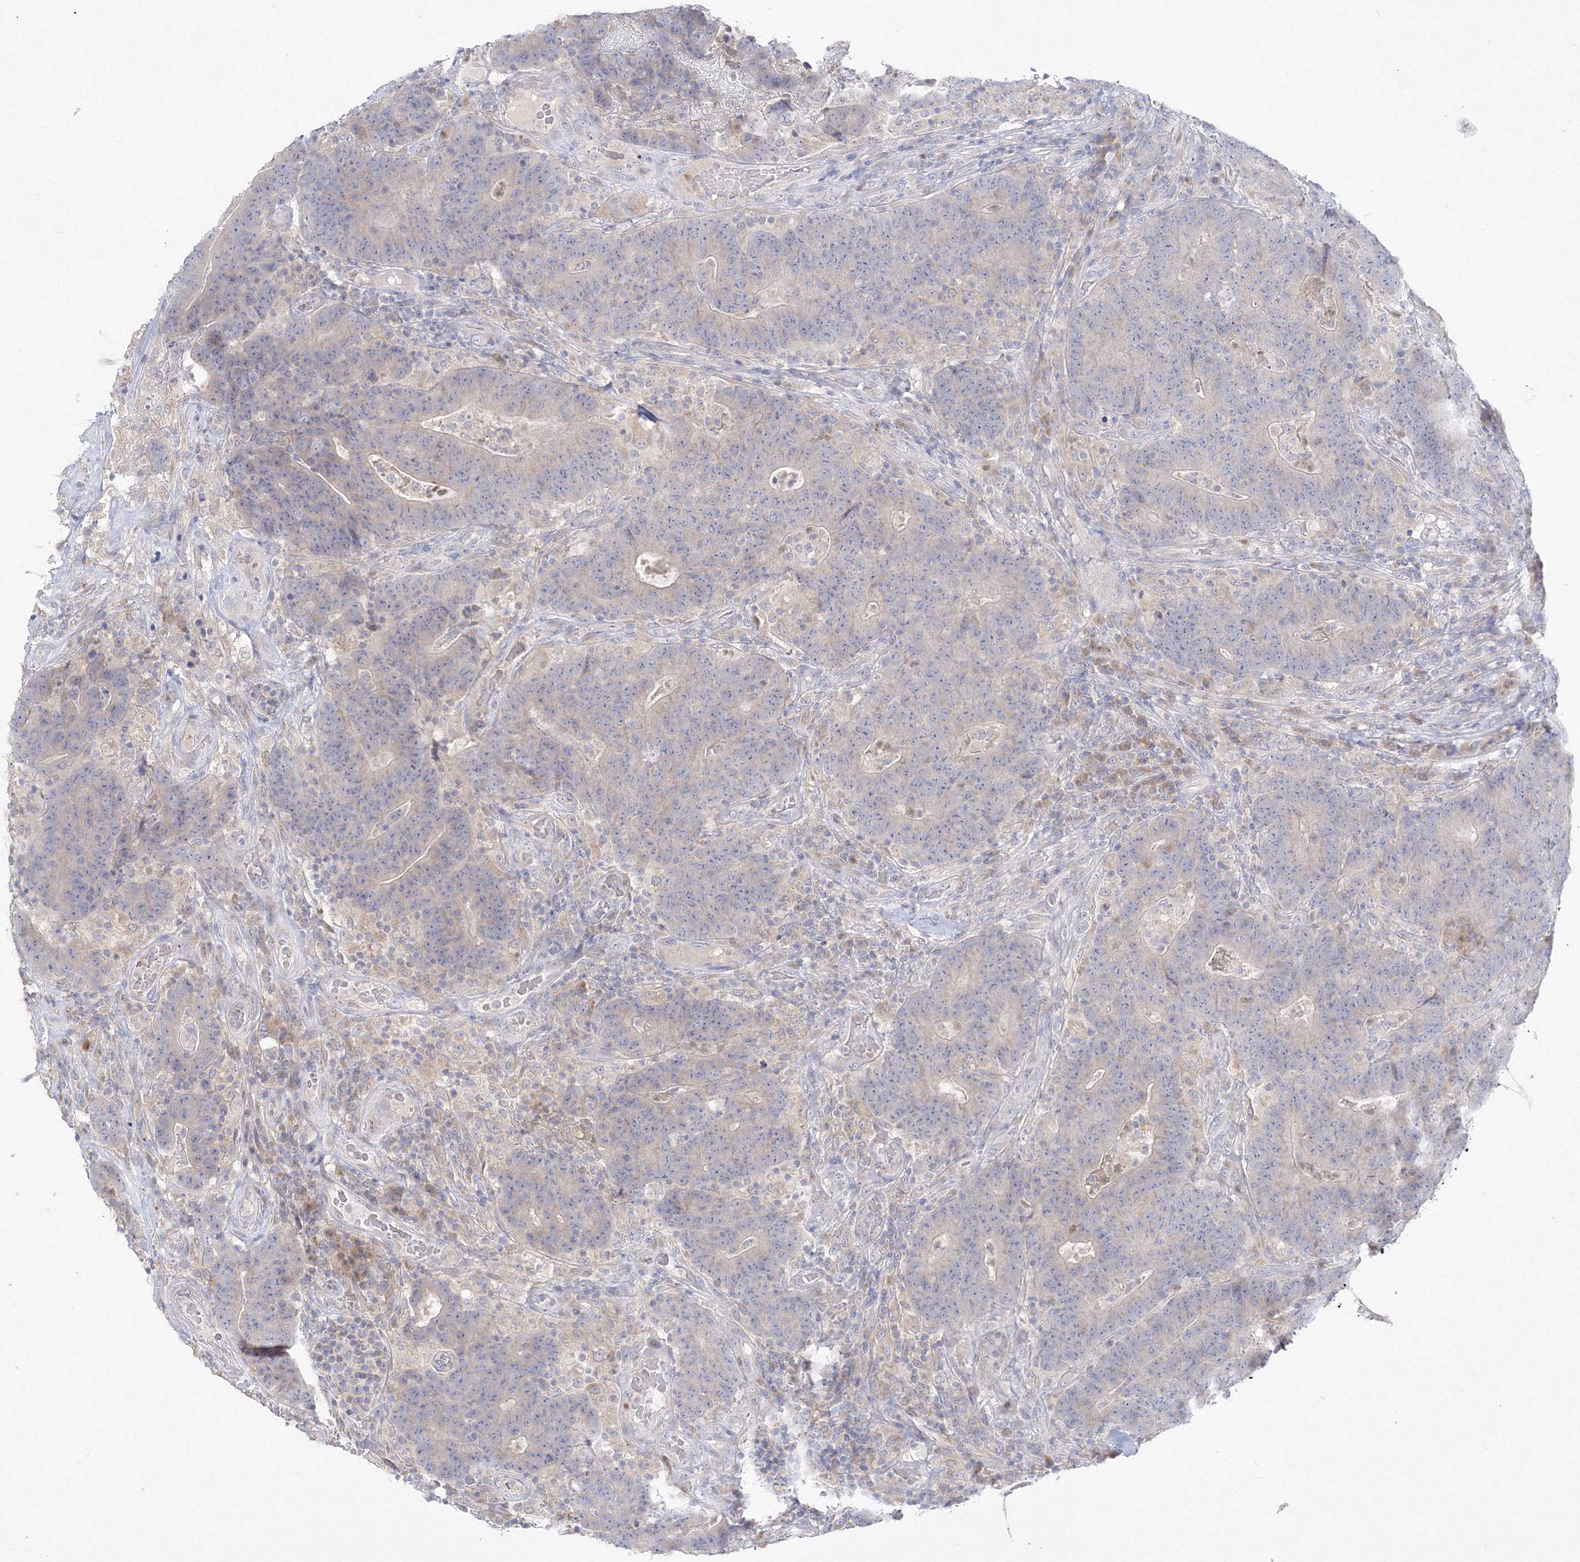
{"staining": {"intensity": "negative", "quantity": "none", "location": "none"}, "tissue": "colorectal cancer", "cell_type": "Tumor cells", "image_type": "cancer", "snomed": [{"axis": "morphology", "description": "Normal tissue, NOS"}, {"axis": "morphology", "description": "Adenocarcinoma, NOS"}, {"axis": "topography", "description": "Colon"}], "caption": "Immunohistochemistry (IHC) micrograph of neoplastic tissue: adenocarcinoma (colorectal) stained with DAB reveals no significant protein expression in tumor cells.", "gene": "FBXL8", "patient": {"sex": "female", "age": 75}}